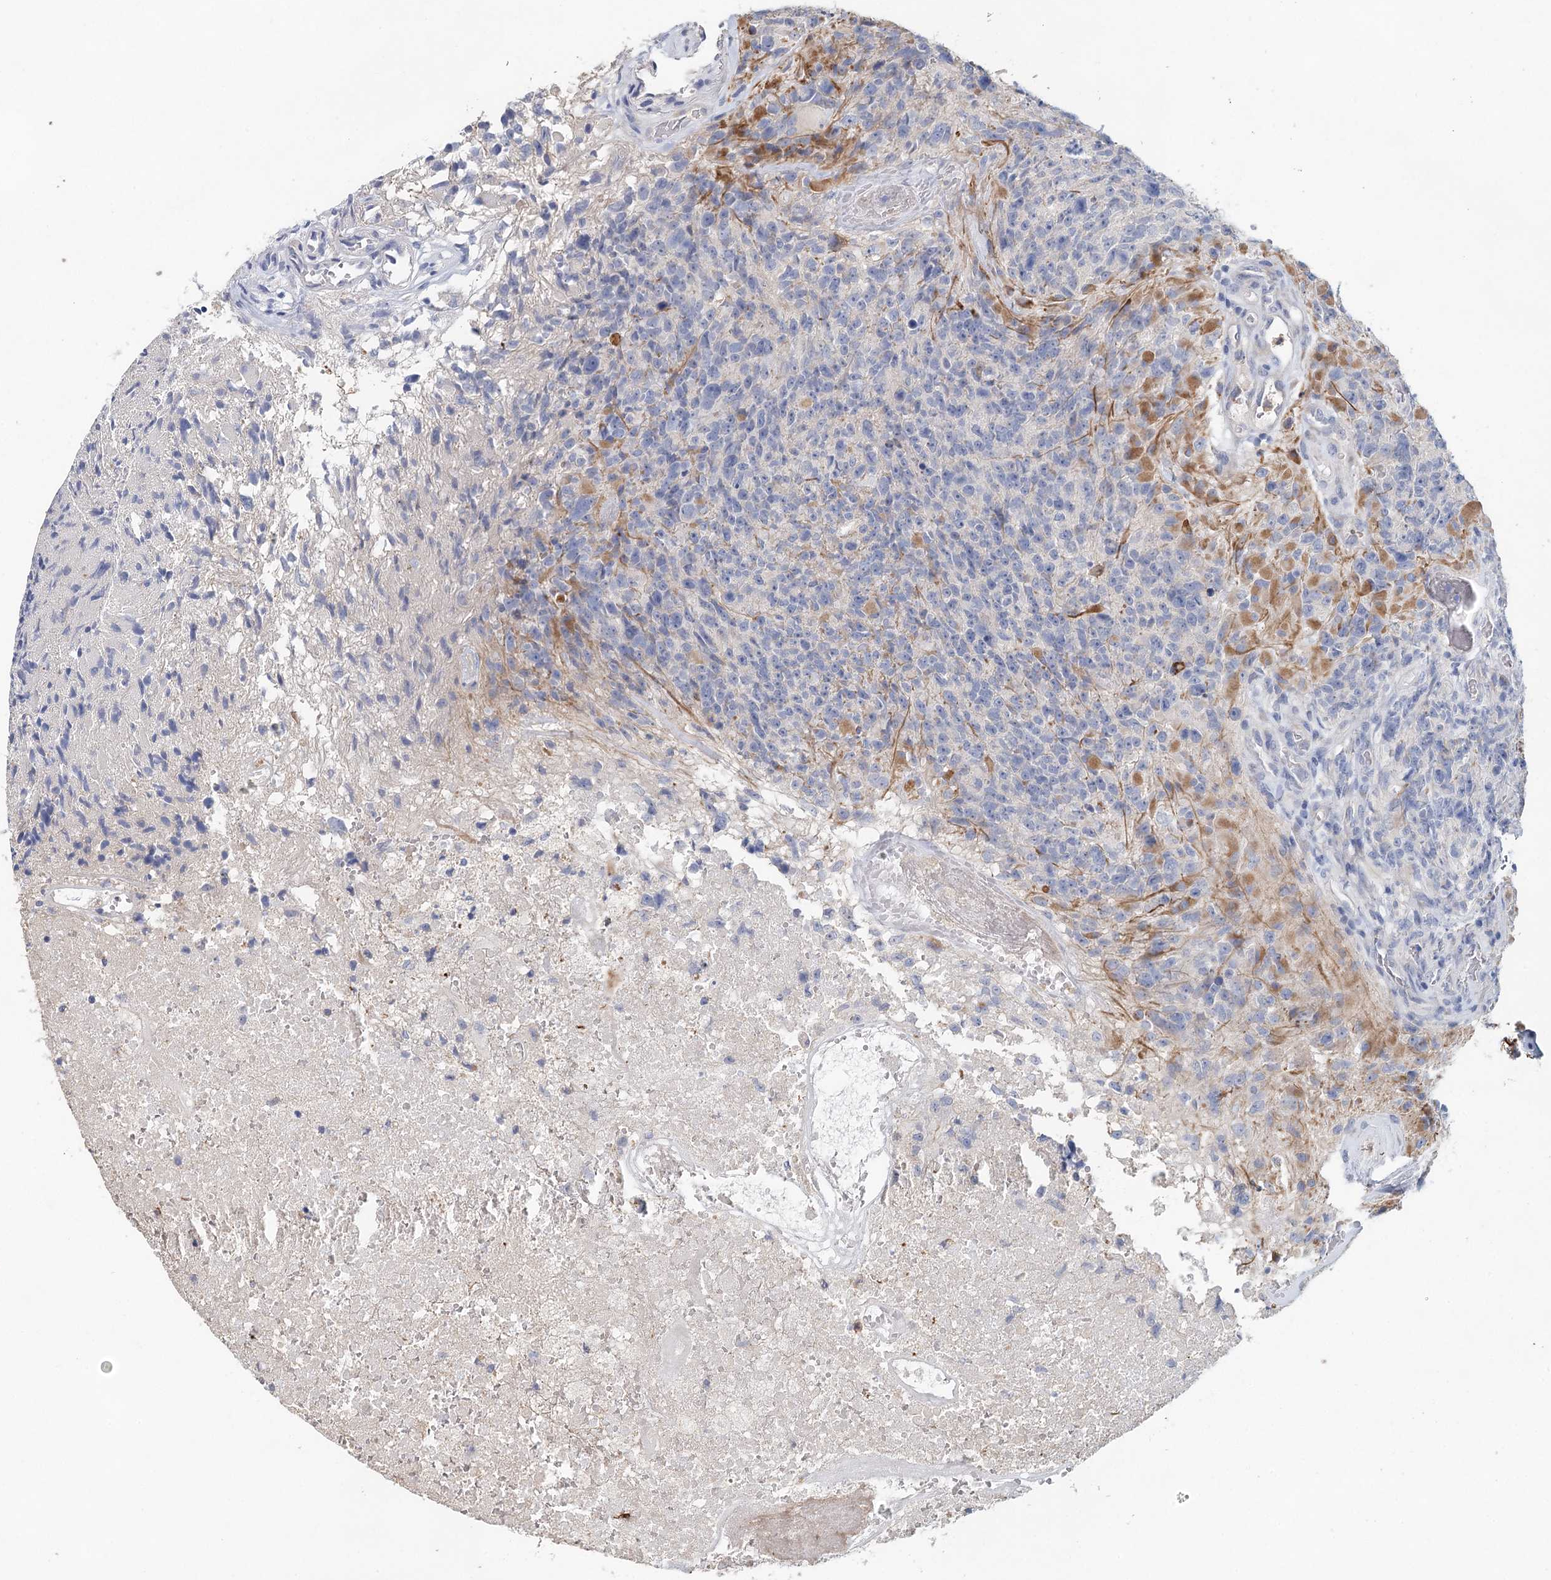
{"staining": {"intensity": "negative", "quantity": "none", "location": "none"}, "tissue": "glioma", "cell_type": "Tumor cells", "image_type": "cancer", "snomed": [{"axis": "morphology", "description": "Glioma, malignant, High grade"}, {"axis": "topography", "description": "Brain"}], "caption": "Protein analysis of glioma displays no significant staining in tumor cells.", "gene": "MYL6B", "patient": {"sex": "male", "age": 76}}